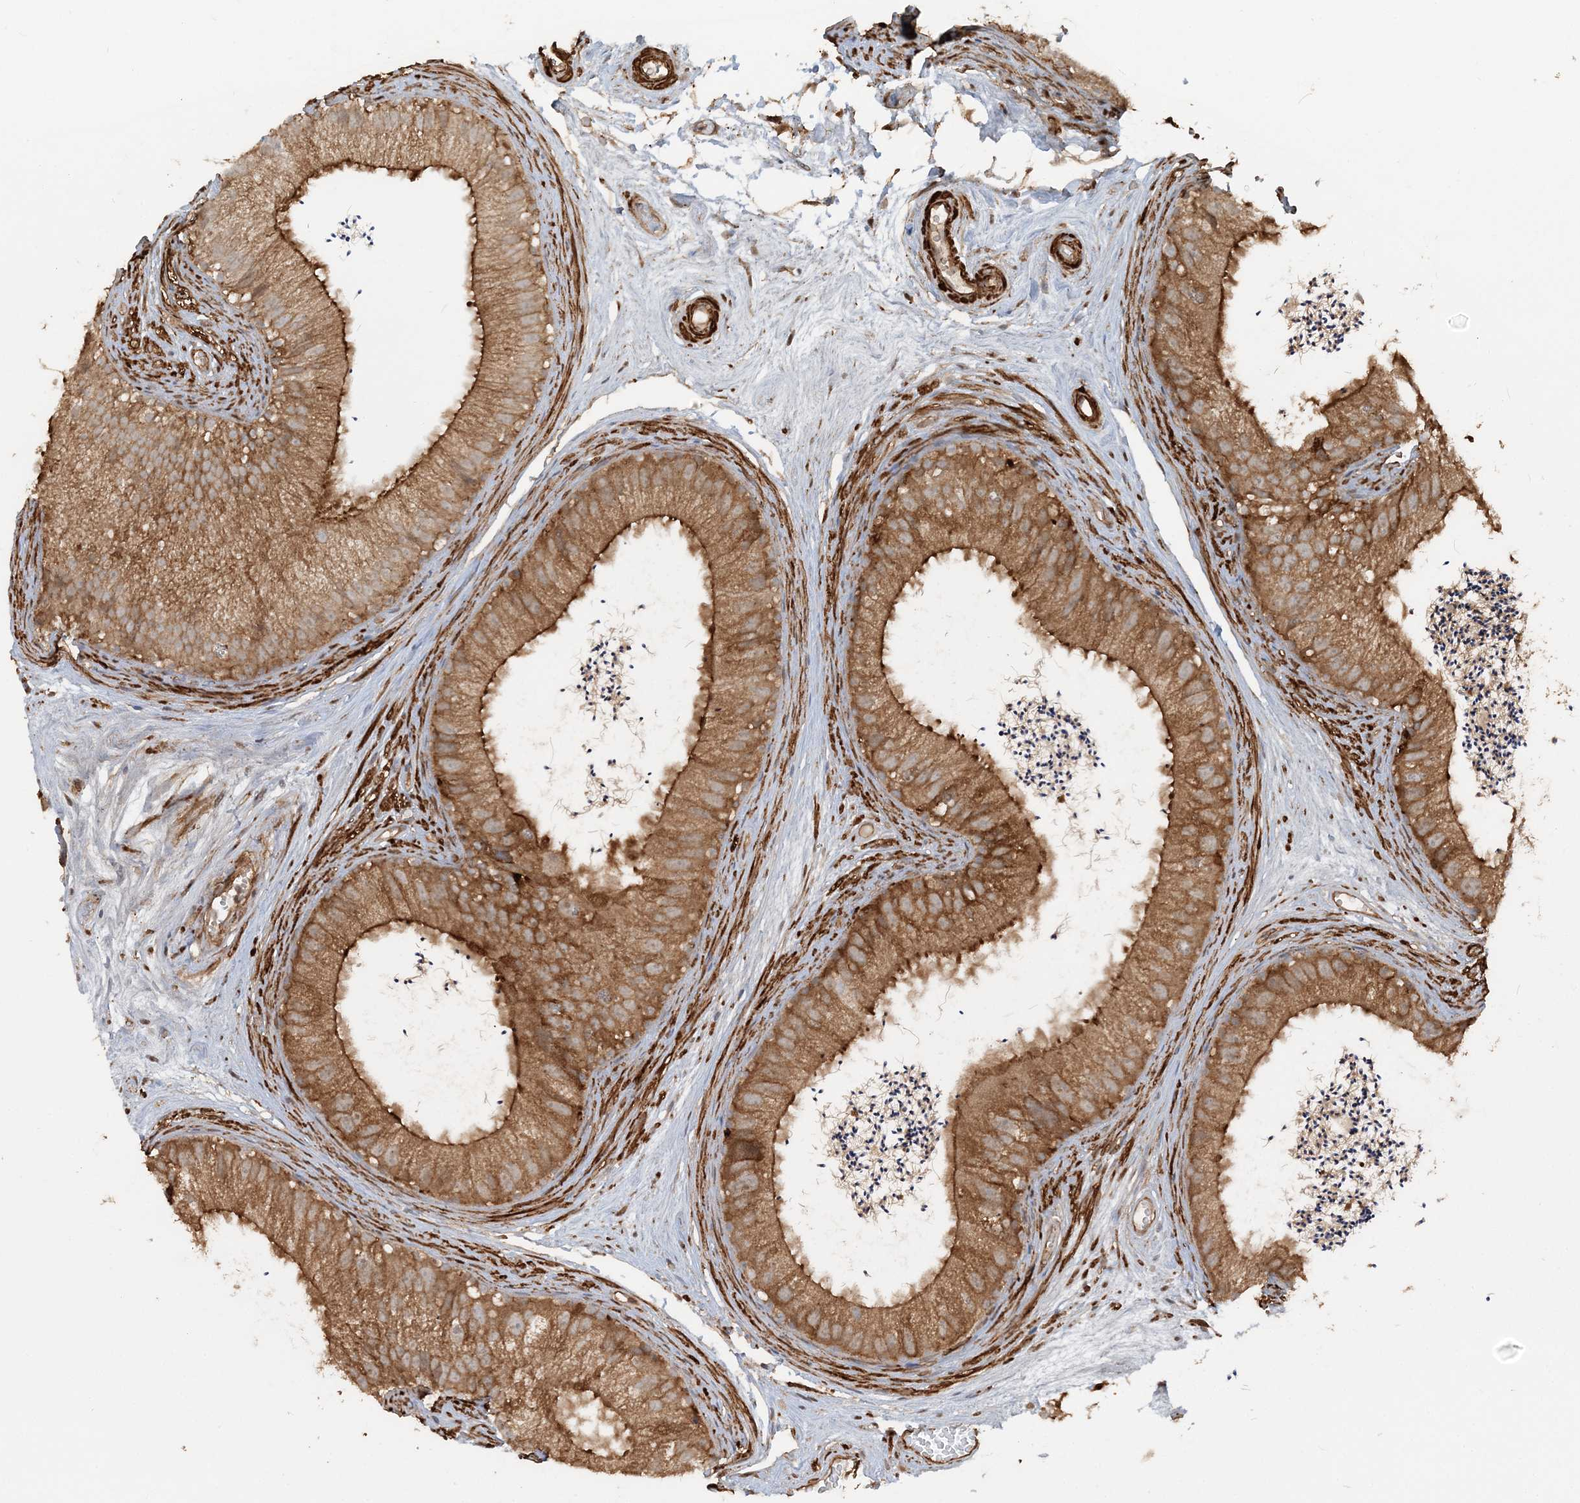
{"staining": {"intensity": "strong", "quantity": ">75%", "location": "cytoplasmic/membranous"}, "tissue": "epididymis", "cell_type": "Glandular cells", "image_type": "normal", "snomed": [{"axis": "morphology", "description": "Normal tissue, NOS"}, {"axis": "topography", "description": "Epididymis"}], "caption": "An immunohistochemistry (IHC) histopathology image of unremarkable tissue is shown. Protein staining in brown highlights strong cytoplasmic/membranous positivity in epididymis within glandular cells.", "gene": "DSTN", "patient": {"sex": "male", "age": 77}}